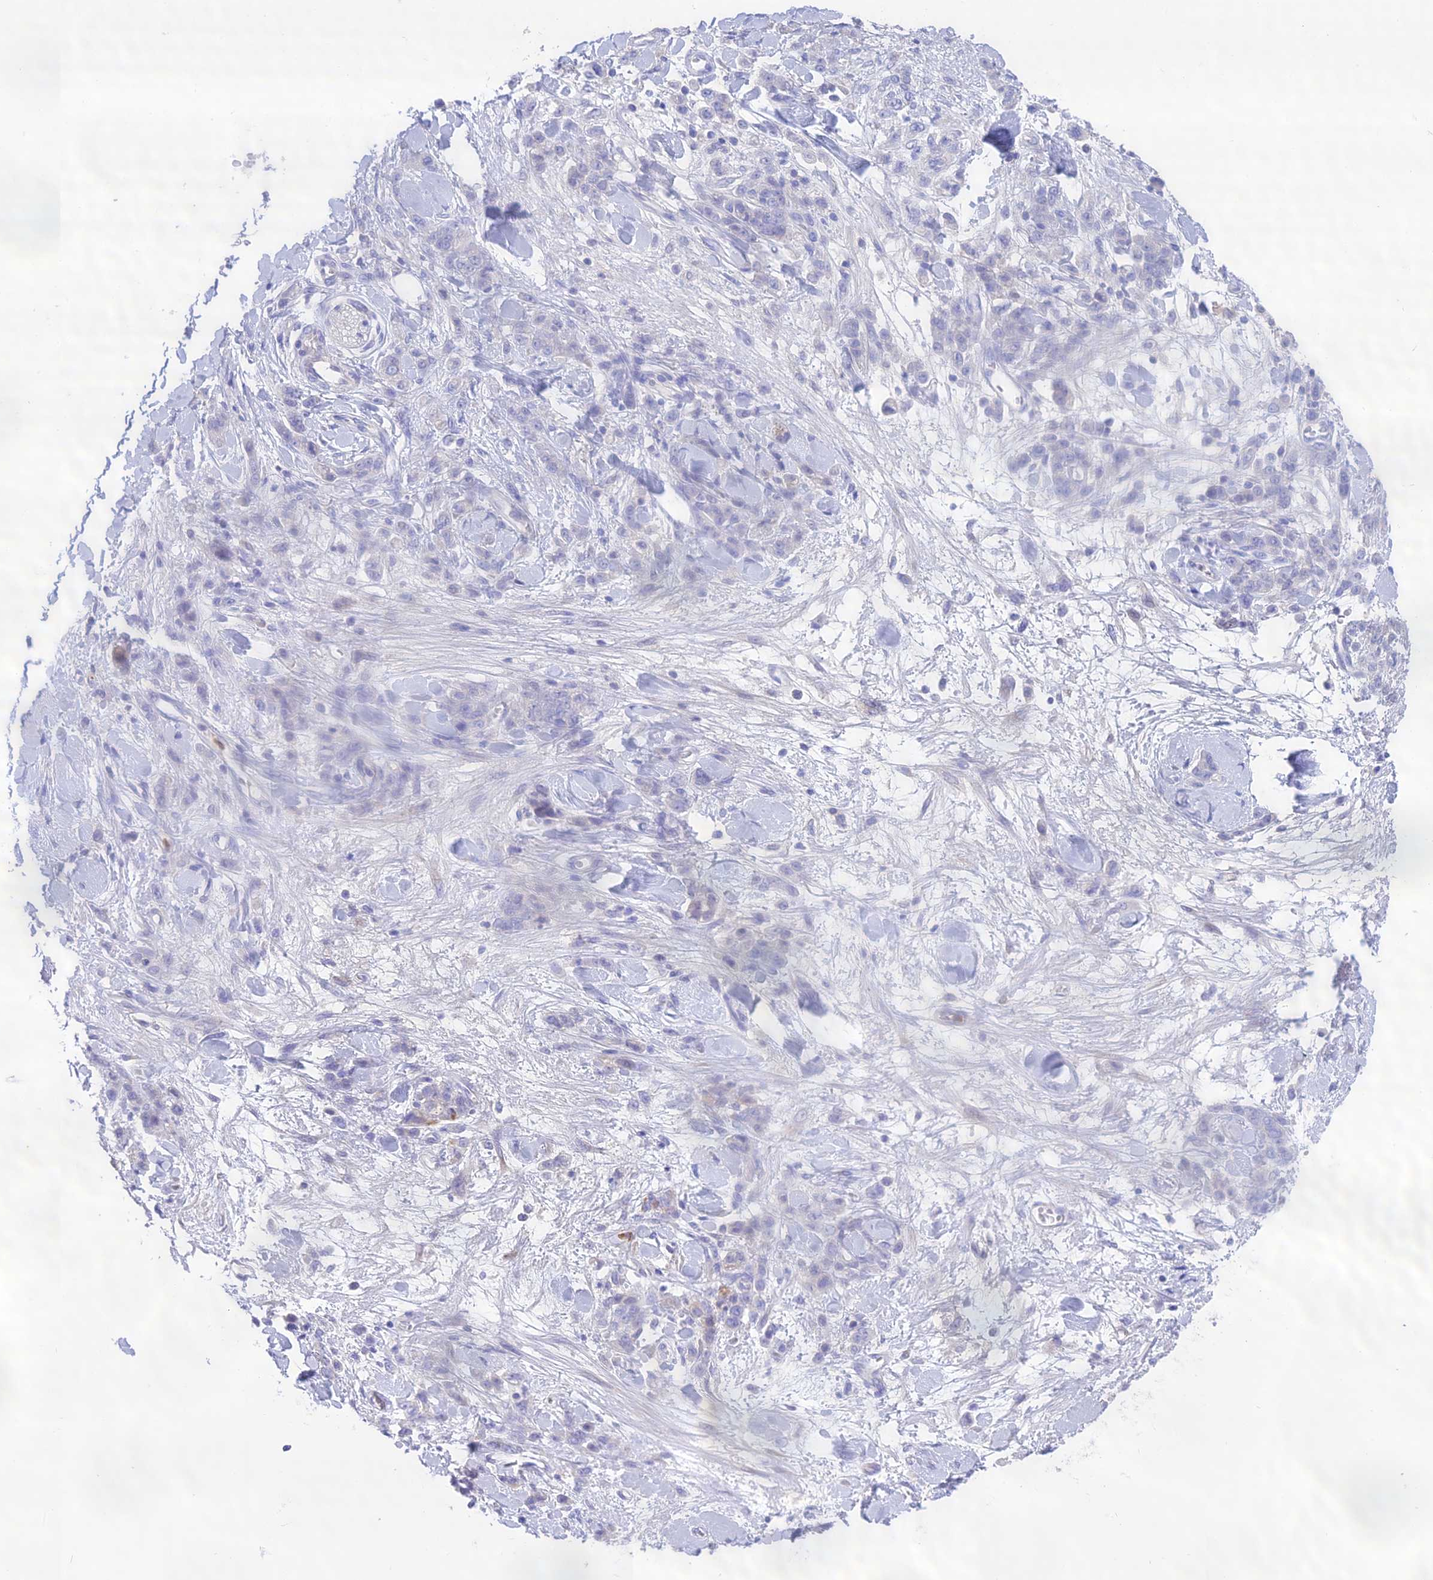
{"staining": {"intensity": "negative", "quantity": "none", "location": "none"}, "tissue": "stomach cancer", "cell_type": "Tumor cells", "image_type": "cancer", "snomed": [{"axis": "morphology", "description": "Normal tissue, NOS"}, {"axis": "morphology", "description": "Adenocarcinoma, NOS"}, {"axis": "topography", "description": "Stomach"}], "caption": "Tumor cells are negative for protein expression in human adenocarcinoma (stomach). (IHC, brightfield microscopy, high magnification).", "gene": "KIAA0408", "patient": {"sex": "male", "age": 82}}